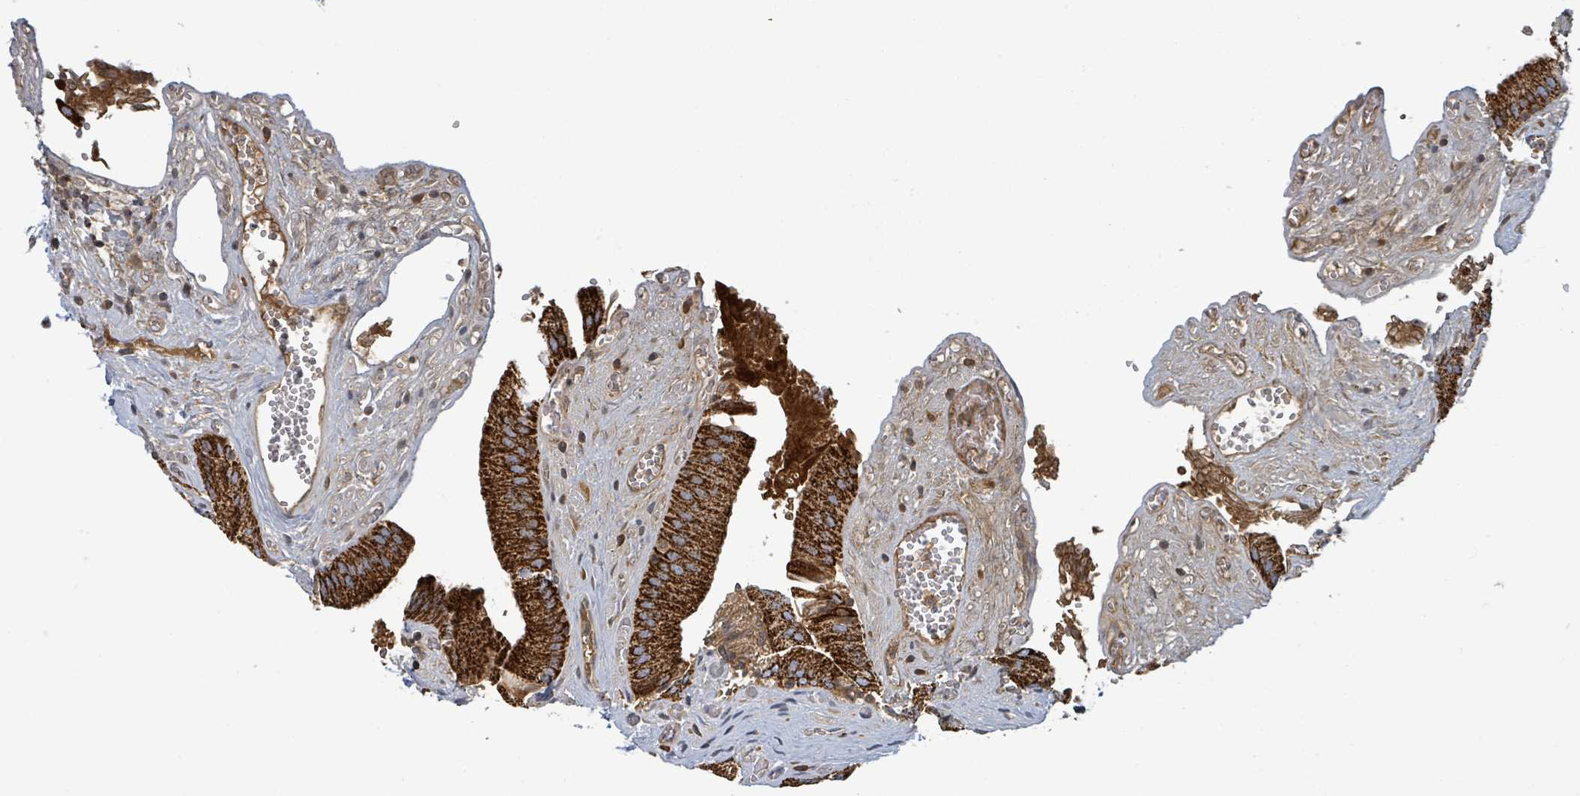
{"staining": {"intensity": "strong", "quantity": ">75%", "location": "cytoplasmic/membranous"}, "tissue": "gallbladder", "cell_type": "Glandular cells", "image_type": "normal", "snomed": [{"axis": "morphology", "description": "Normal tissue, NOS"}, {"axis": "topography", "description": "Gallbladder"}, {"axis": "topography", "description": "Peripheral nerve tissue"}], "caption": "IHC histopathology image of unremarkable gallbladder stained for a protein (brown), which shows high levels of strong cytoplasmic/membranous staining in approximately >75% of glandular cells.", "gene": "SUCLG2", "patient": {"sex": "male", "age": 17}}